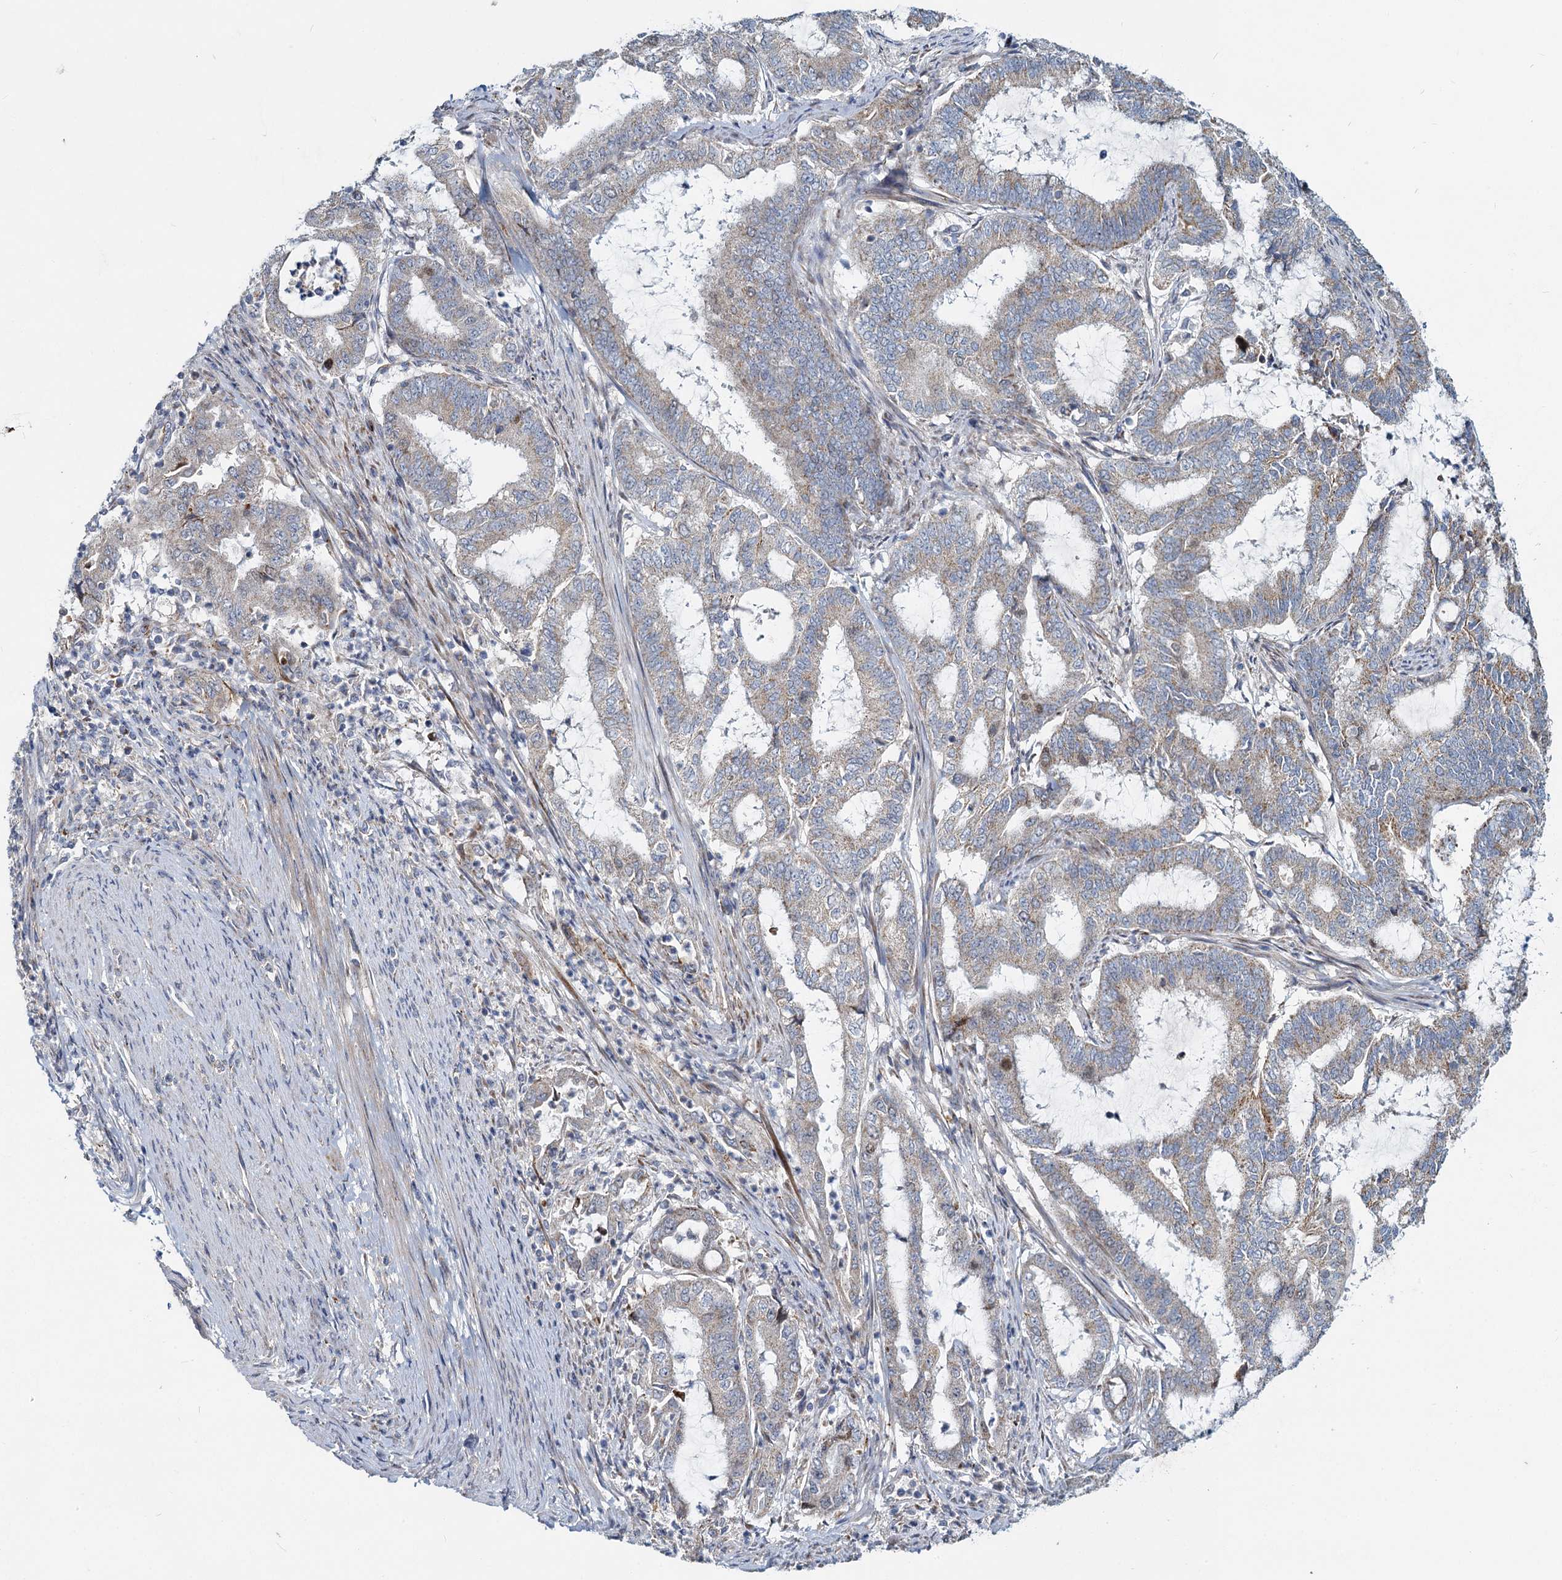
{"staining": {"intensity": "weak", "quantity": "<25%", "location": "cytoplasmic/membranous"}, "tissue": "endometrial cancer", "cell_type": "Tumor cells", "image_type": "cancer", "snomed": [{"axis": "morphology", "description": "Adenocarcinoma, NOS"}, {"axis": "topography", "description": "Endometrium"}], "caption": "This is a photomicrograph of IHC staining of endometrial adenocarcinoma, which shows no positivity in tumor cells.", "gene": "DCUN1D2", "patient": {"sex": "female", "age": 51}}